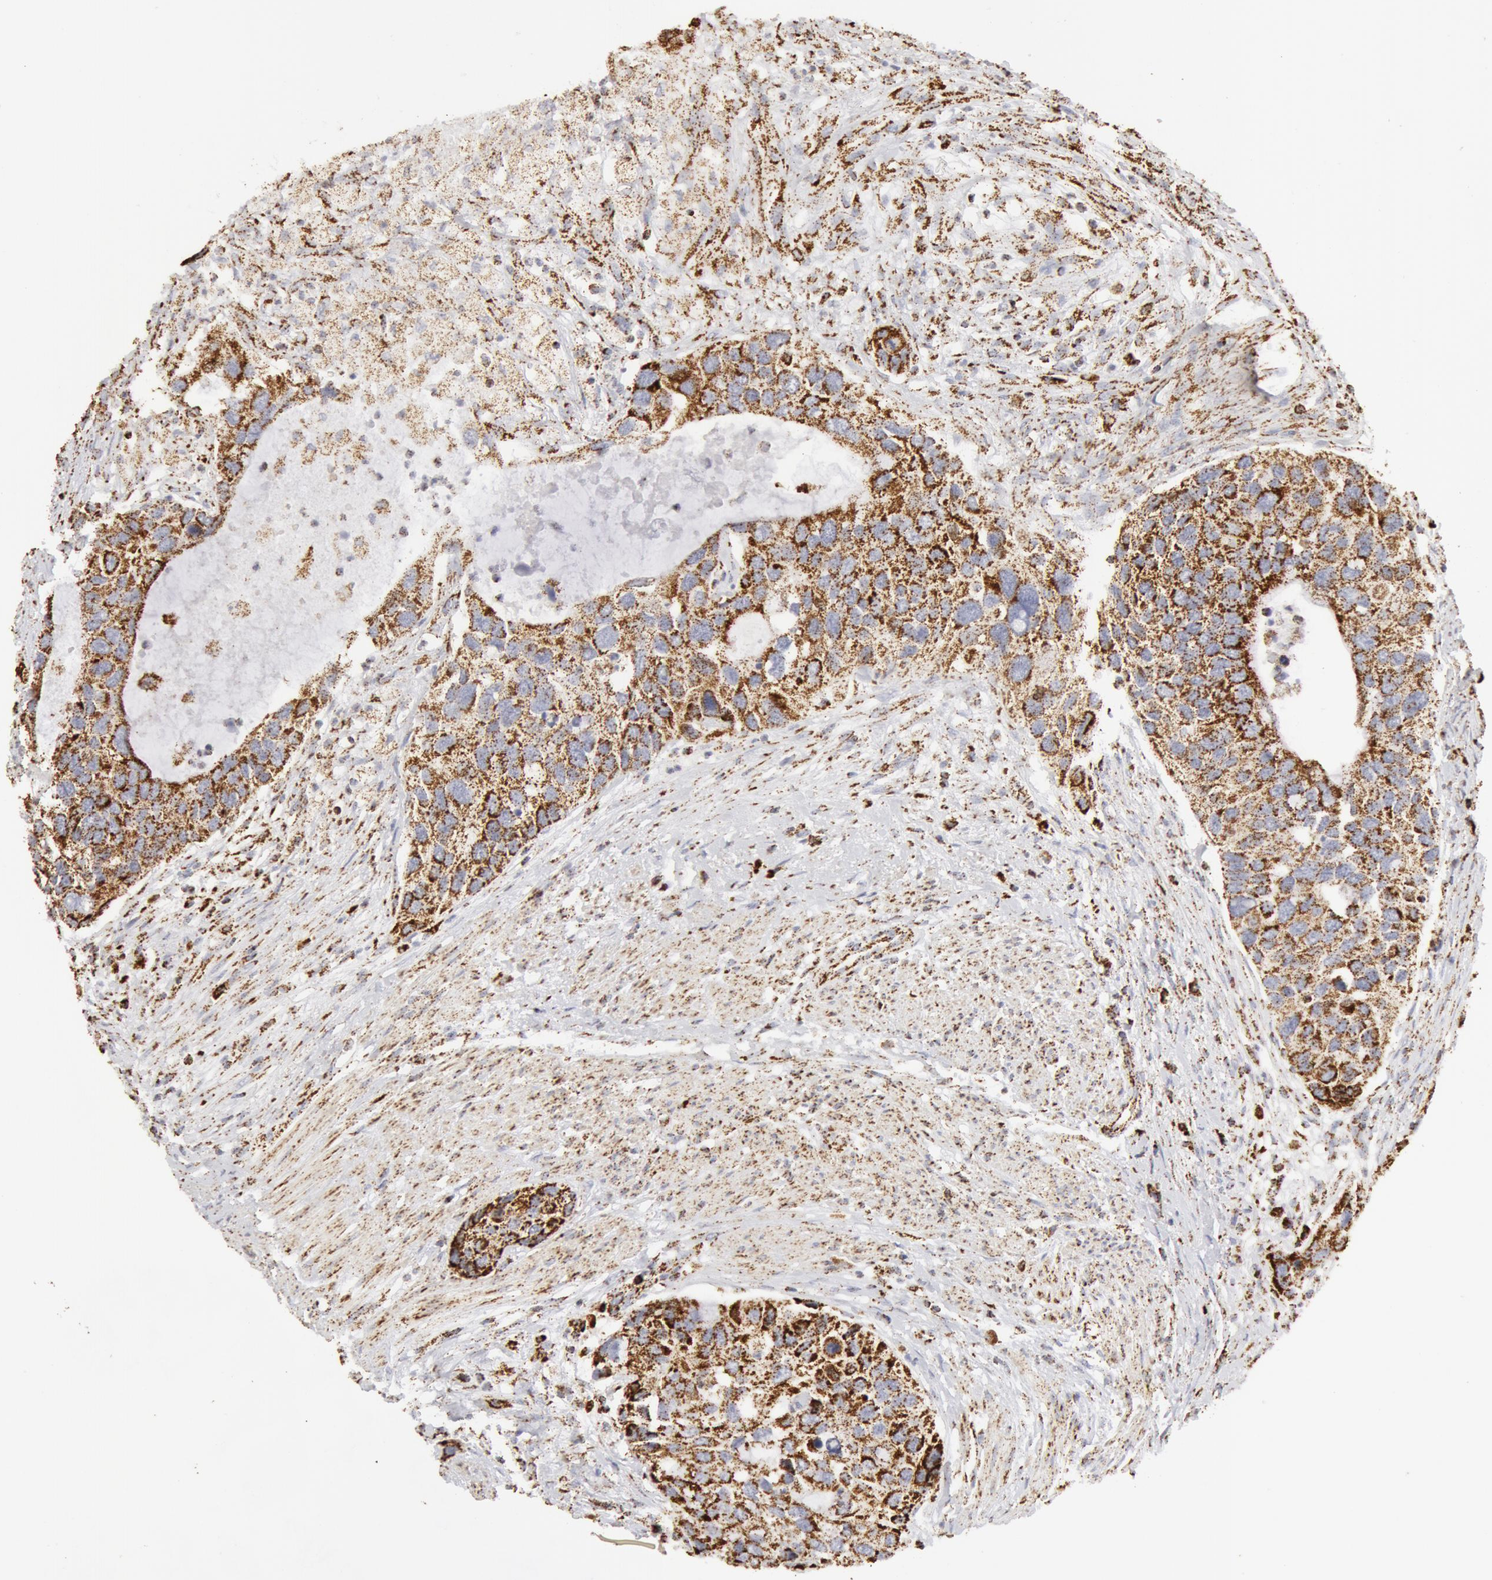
{"staining": {"intensity": "moderate", "quantity": ">75%", "location": "cytoplasmic/membranous"}, "tissue": "urothelial cancer", "cell_type": "Tumor cells", "image_type": "cancer", "snomed": [{"axis": "morphology", "description": "Urothelial carcinoma, High grade"}, {"axis": "topography", "description": "Urinary bladder"}], "caption": "DAB (3,3'-diaminobenzidine) immunohistochemical staining of high-grade urothelial carcinoma demonstrates moderate cytoplasmic/membranous protein staining in approximately >75% of tumor cells. The protein is shown in brown color, while the nuclei are stained blue.", "gene": "ATP5F1B", "patient": {"sex": "male", "age": 66}}